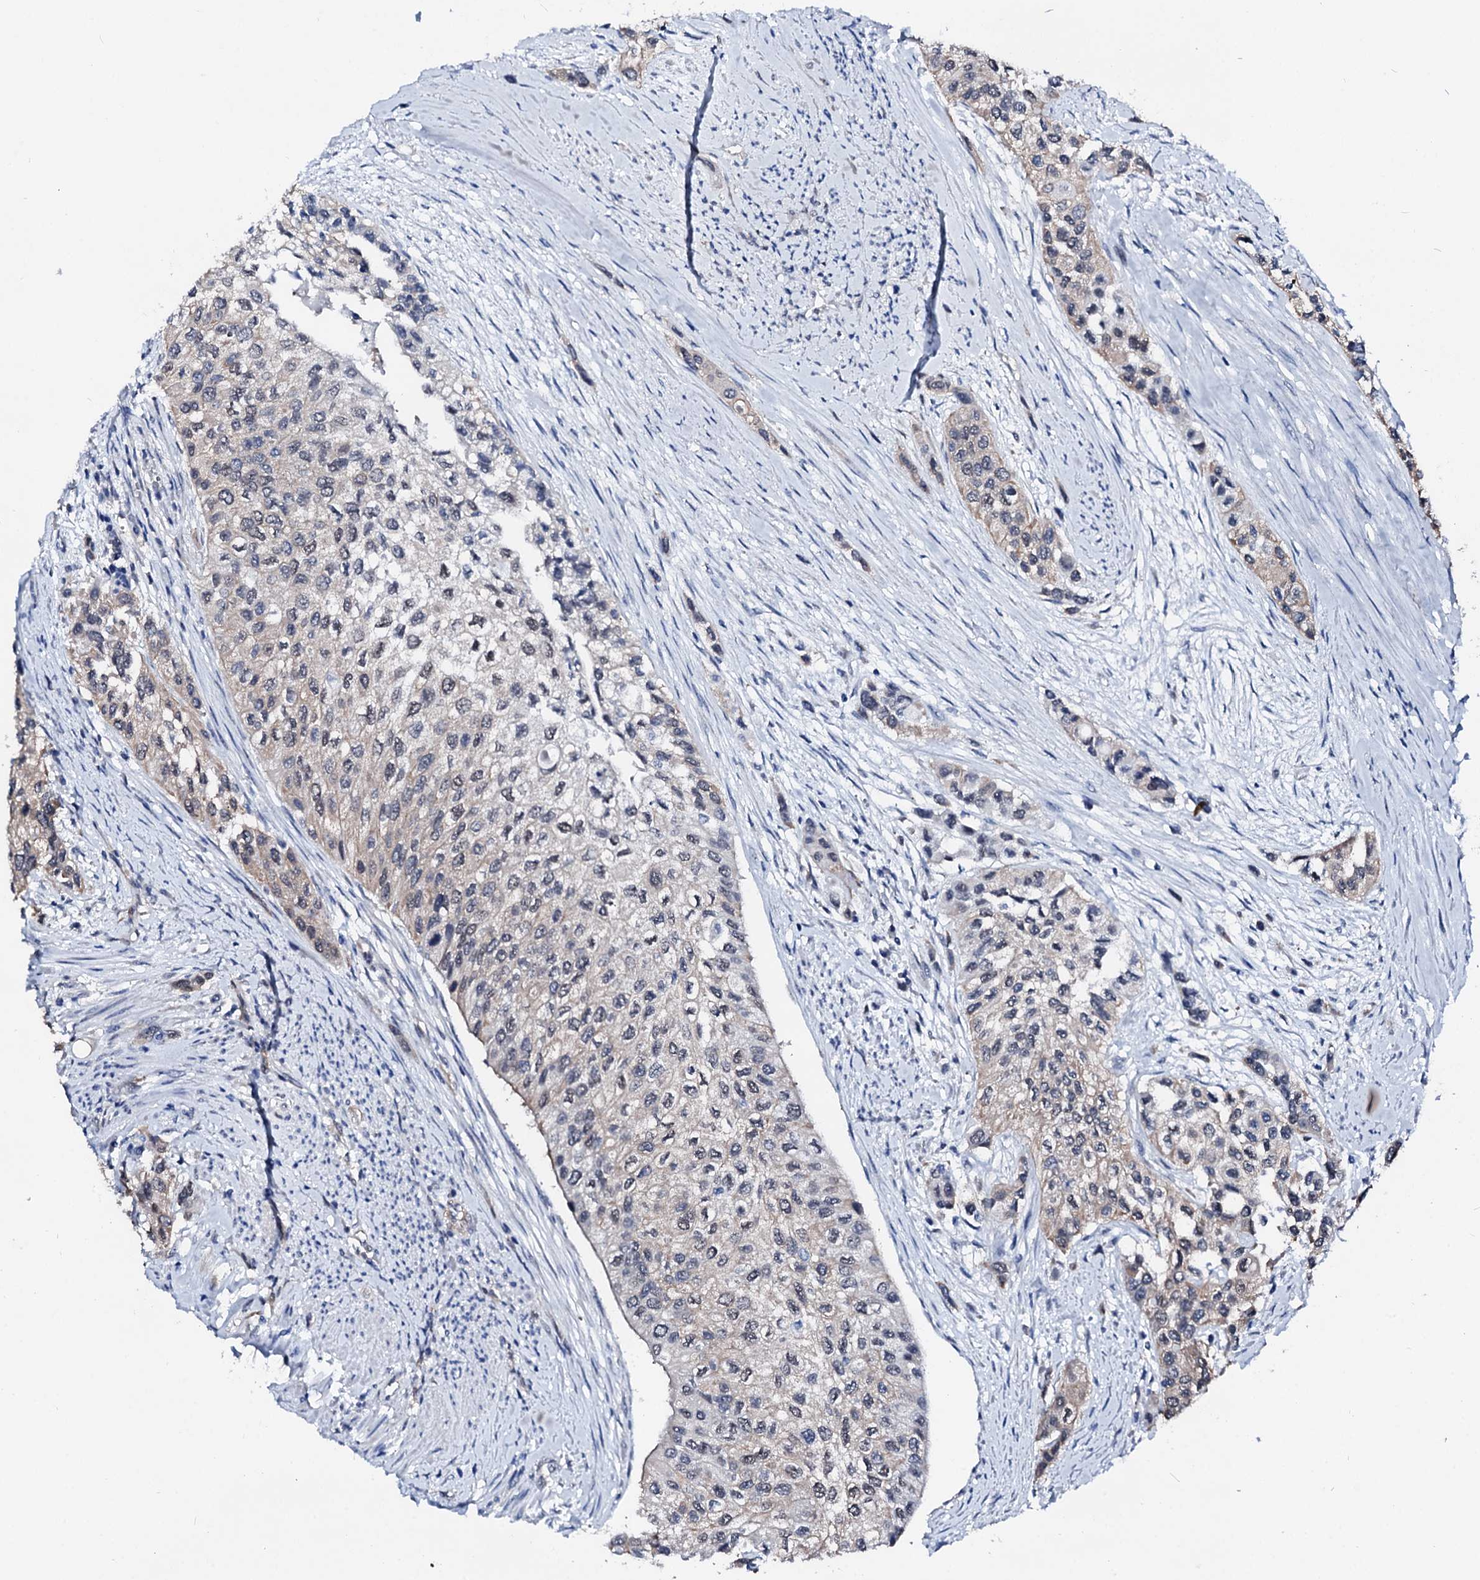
{"staining": {"intensity": "weak", "quantity": "<25%", "location": "cytoplasmic/membranous,nuclear"}, "tissue": "urothelial cancer", "cell_type": "Tumor cells", "image_type": "cancer", "snomed": [{"axis": "morphology", "description": "Normal tissue, NOS"}, {"axis": "morphology", "description": "Urothelial carcinoma, High grade"}, {"axis": "topography", "description": "Vascular tissue"}, {"axis": "topography", "description": "Urinary bladder"}], "caption": "This is an immunohistochemistry image of urothelial cancer. There is no positivity in tumor cells.", "gene": "CSN2", "patient": {"sex": "female", "age": 56}}